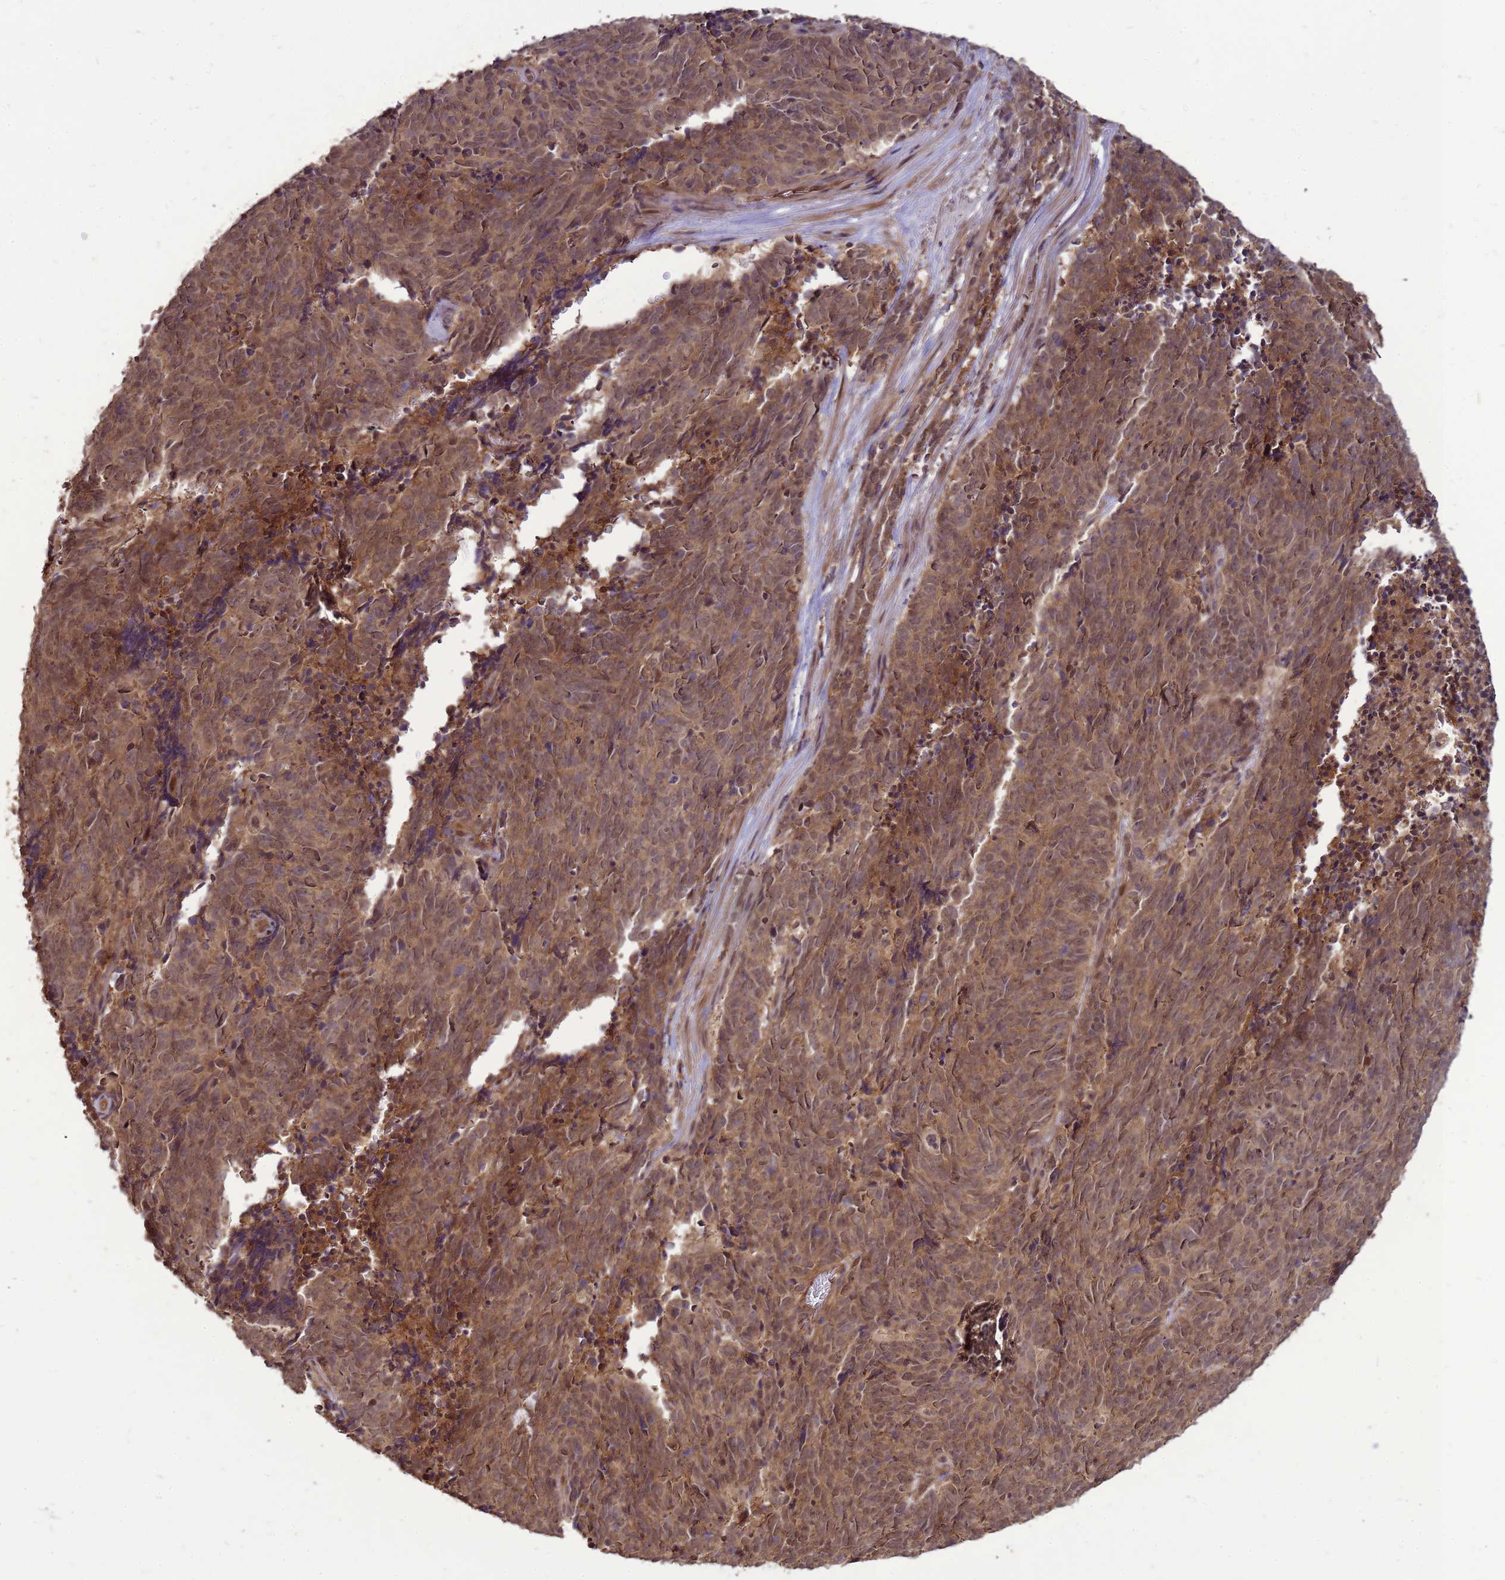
{"staining": {"intensity": "moderate", "quantity": ">75%", "location": "cytoplasmic/membranous,nuclear"}, "tissue": "cervical cancer", "cell_type": "Tumor cells", "image_type": "cancer", "snomed": [{"axis": "morphology", "description": "Squamous cell carcinoma, NOS"}, {"axis": "topography", "description": "Cervix"}], "caption": "This is a histology image of immunohistochemistry staining of squamous cell carcinoma (cervical), which shows moderate expression in the cytoplasmic/membranous and nuclear of tumor cells.", "gene": "CRBN", "patient": {"sex": "female", "age": 29}}